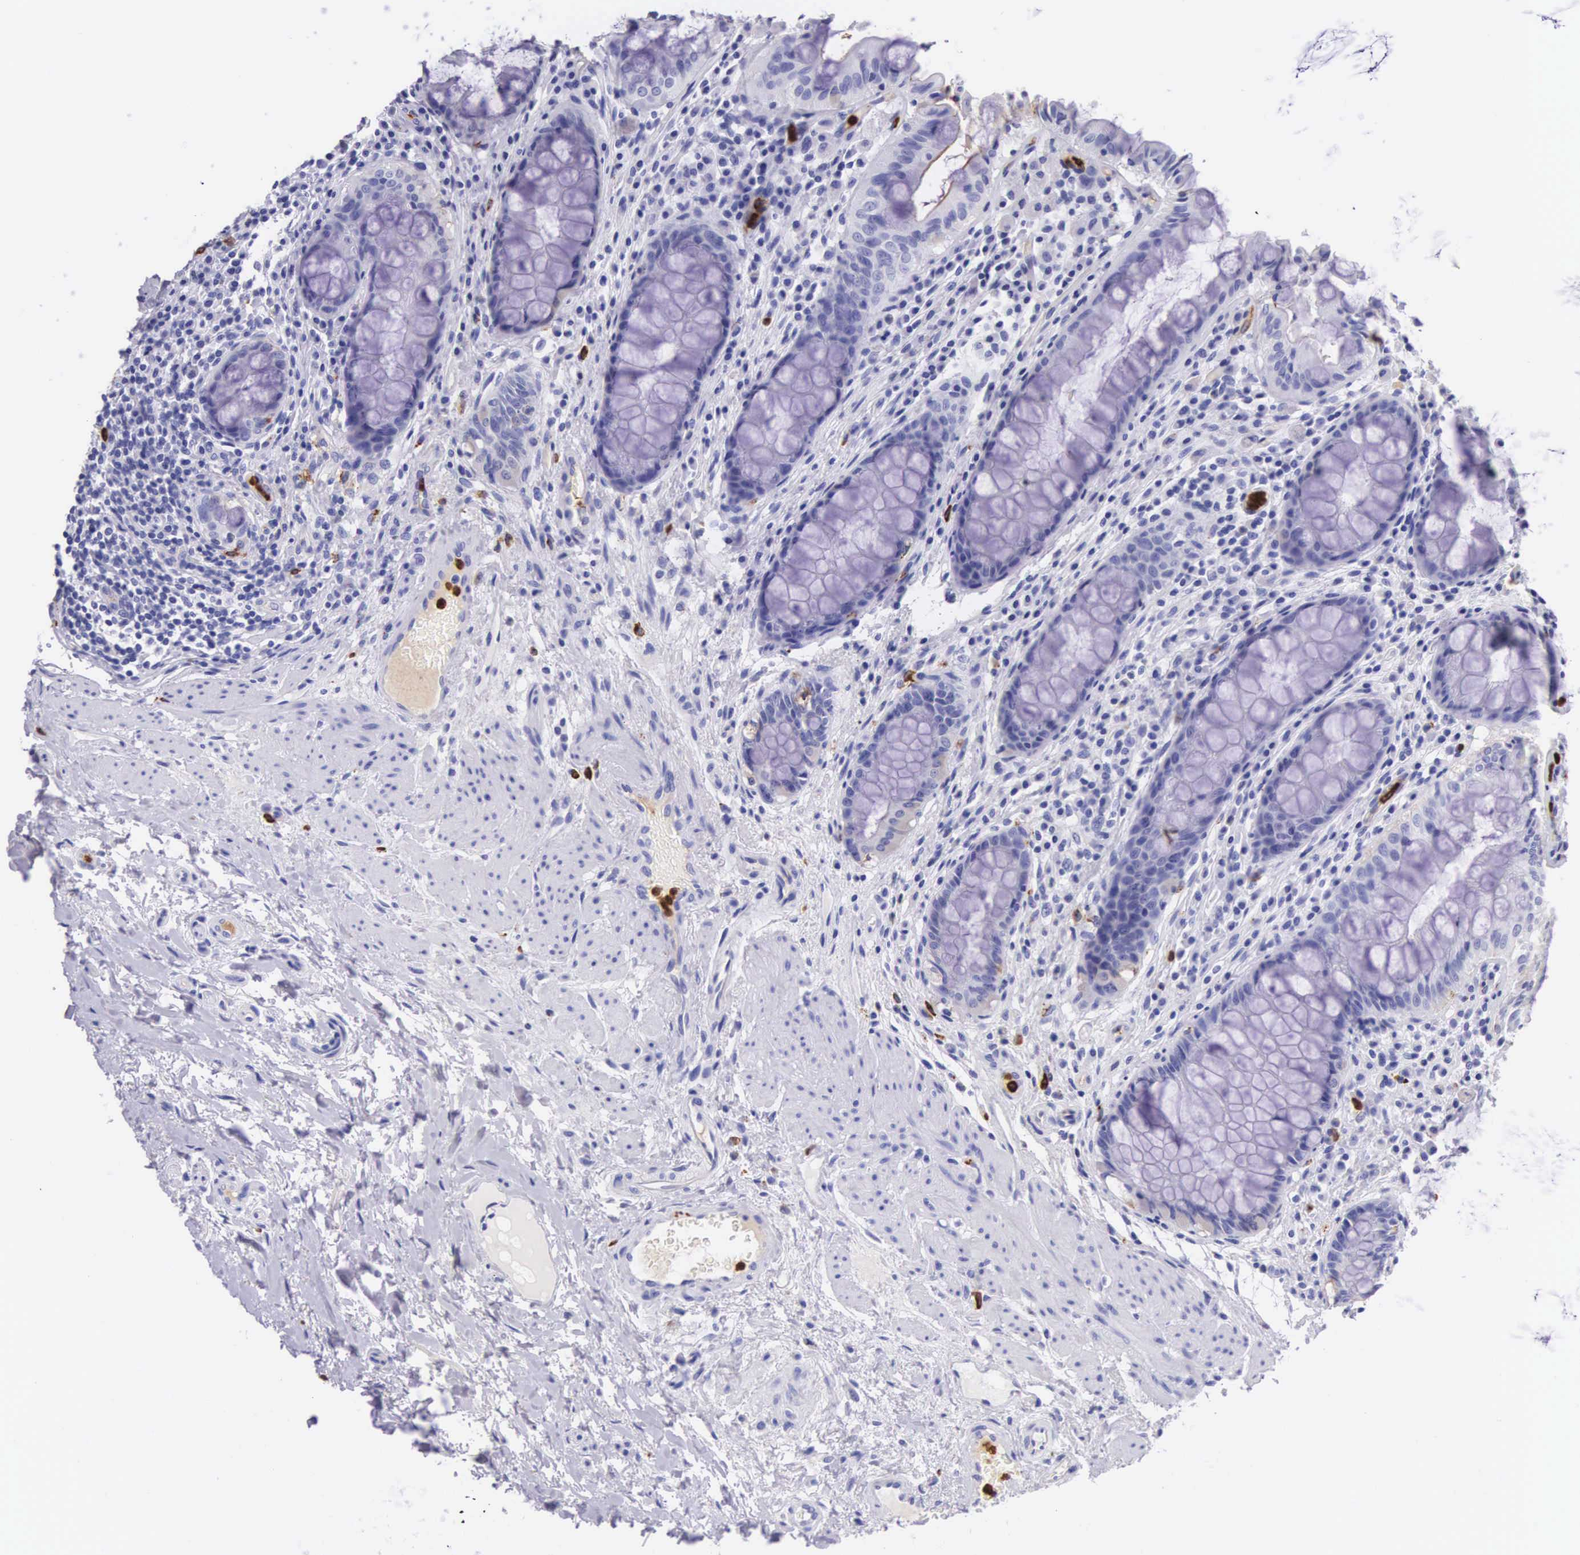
{"staining": {"intensity": "negative", "quantity": "none", "location": "none"}, "tissue": "rectum", "cell_type": "Glandular cells", "image_type": "normal", "snomed": [{"axis": "morphology", "description": "Normal tissue, NOS"}, {"axis": "topography", "description": "Rectum"}], "caption": "This is an immunohistochemistry (IHC) histopathology image of normal rectum. There is no expression in glandular cells.", "gene": "FCN1", "patient": {"sex": "female", "age": 75}}